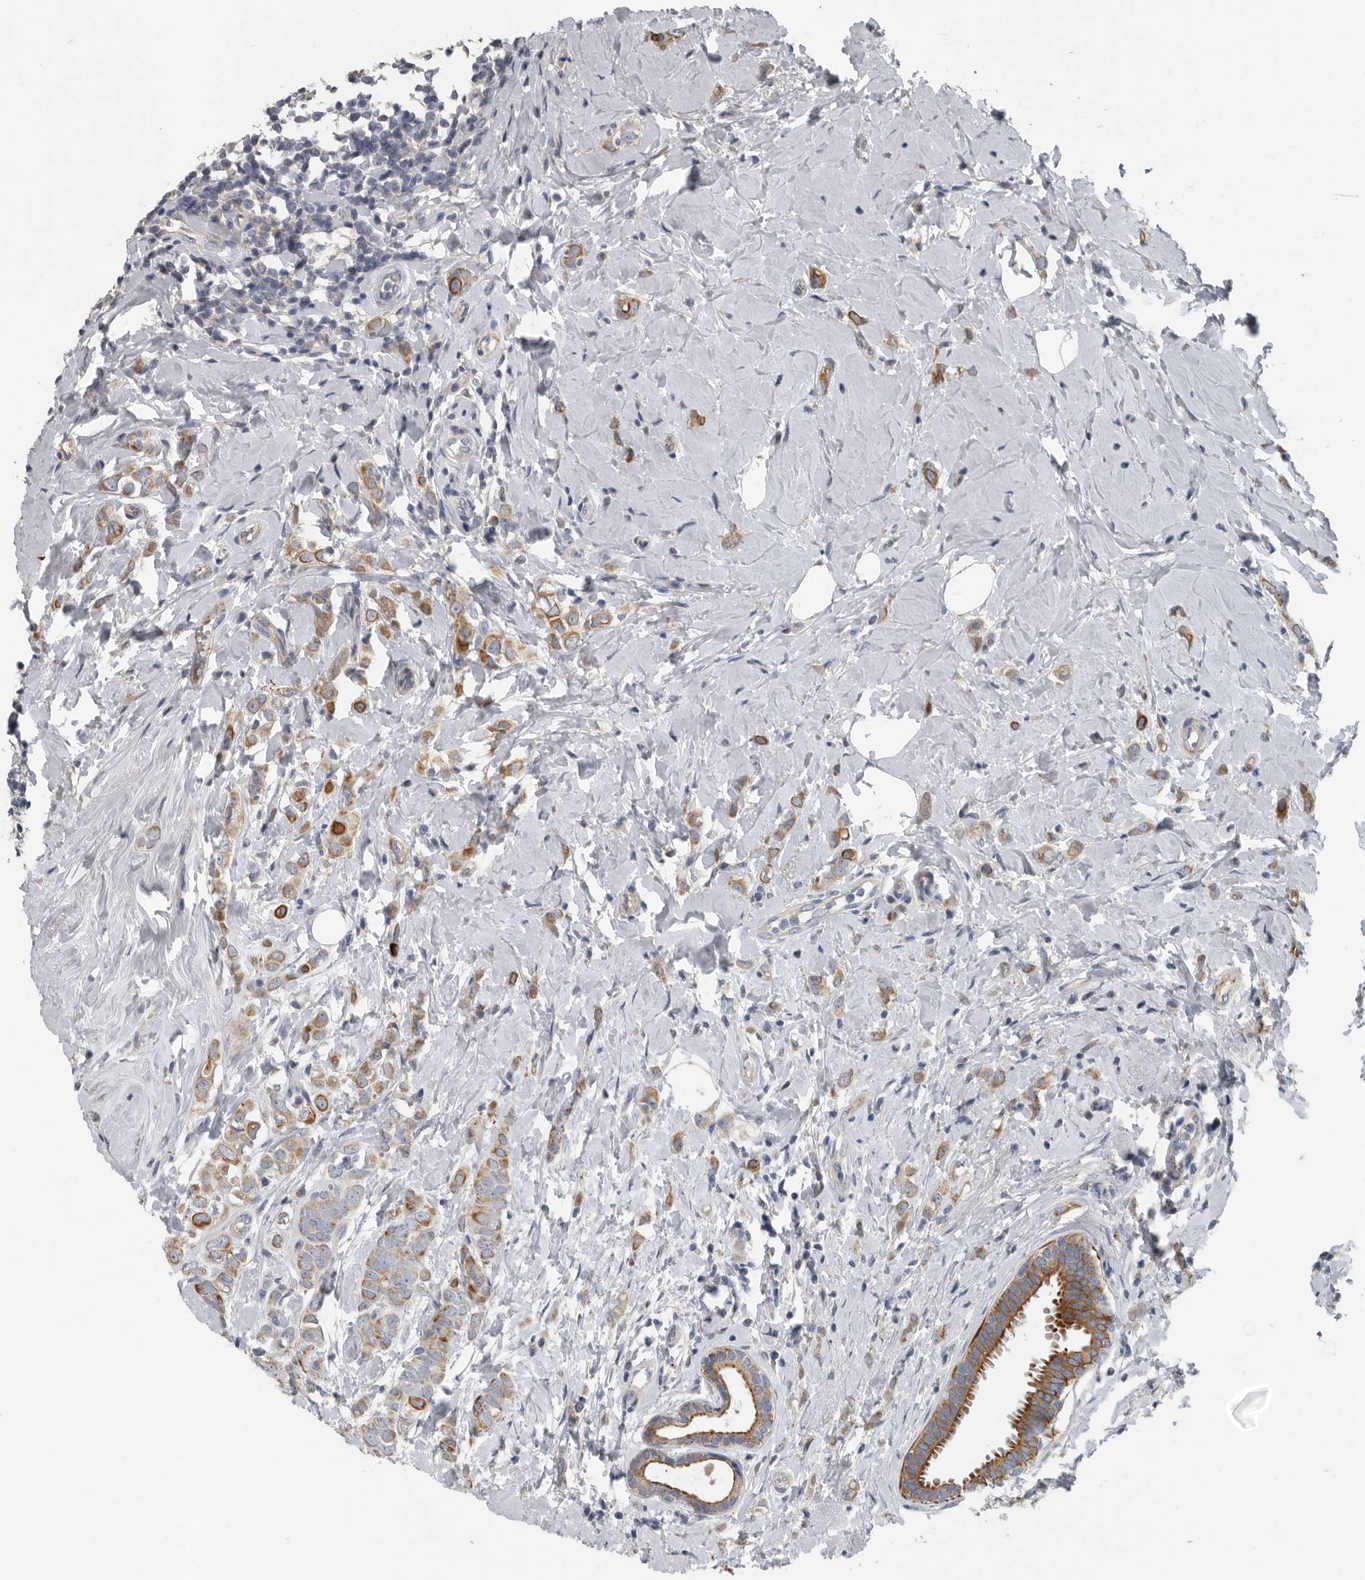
{"staining": {"intensity": "moderate", "quantity": ">75%", "location": "cytoplasmic/membranous"}, "tissue": "breast cancer", "cell_type": "Tumor cells", "image_type": "cancer", "snomed": [{"axis": "morphology", "description": "Lobular carcinoma"}, {"axis": "topography", "description": "Breast"}], "caption": "IHC micrograph of breast lobular carcinoma stained for a protein (brown), which reveals medium levels of moderate cytoplasmic/membranous staining in about >75% of tumor cells.", "gene": "DPY19L4", "patient": {"sex": "female", "age": 47}}